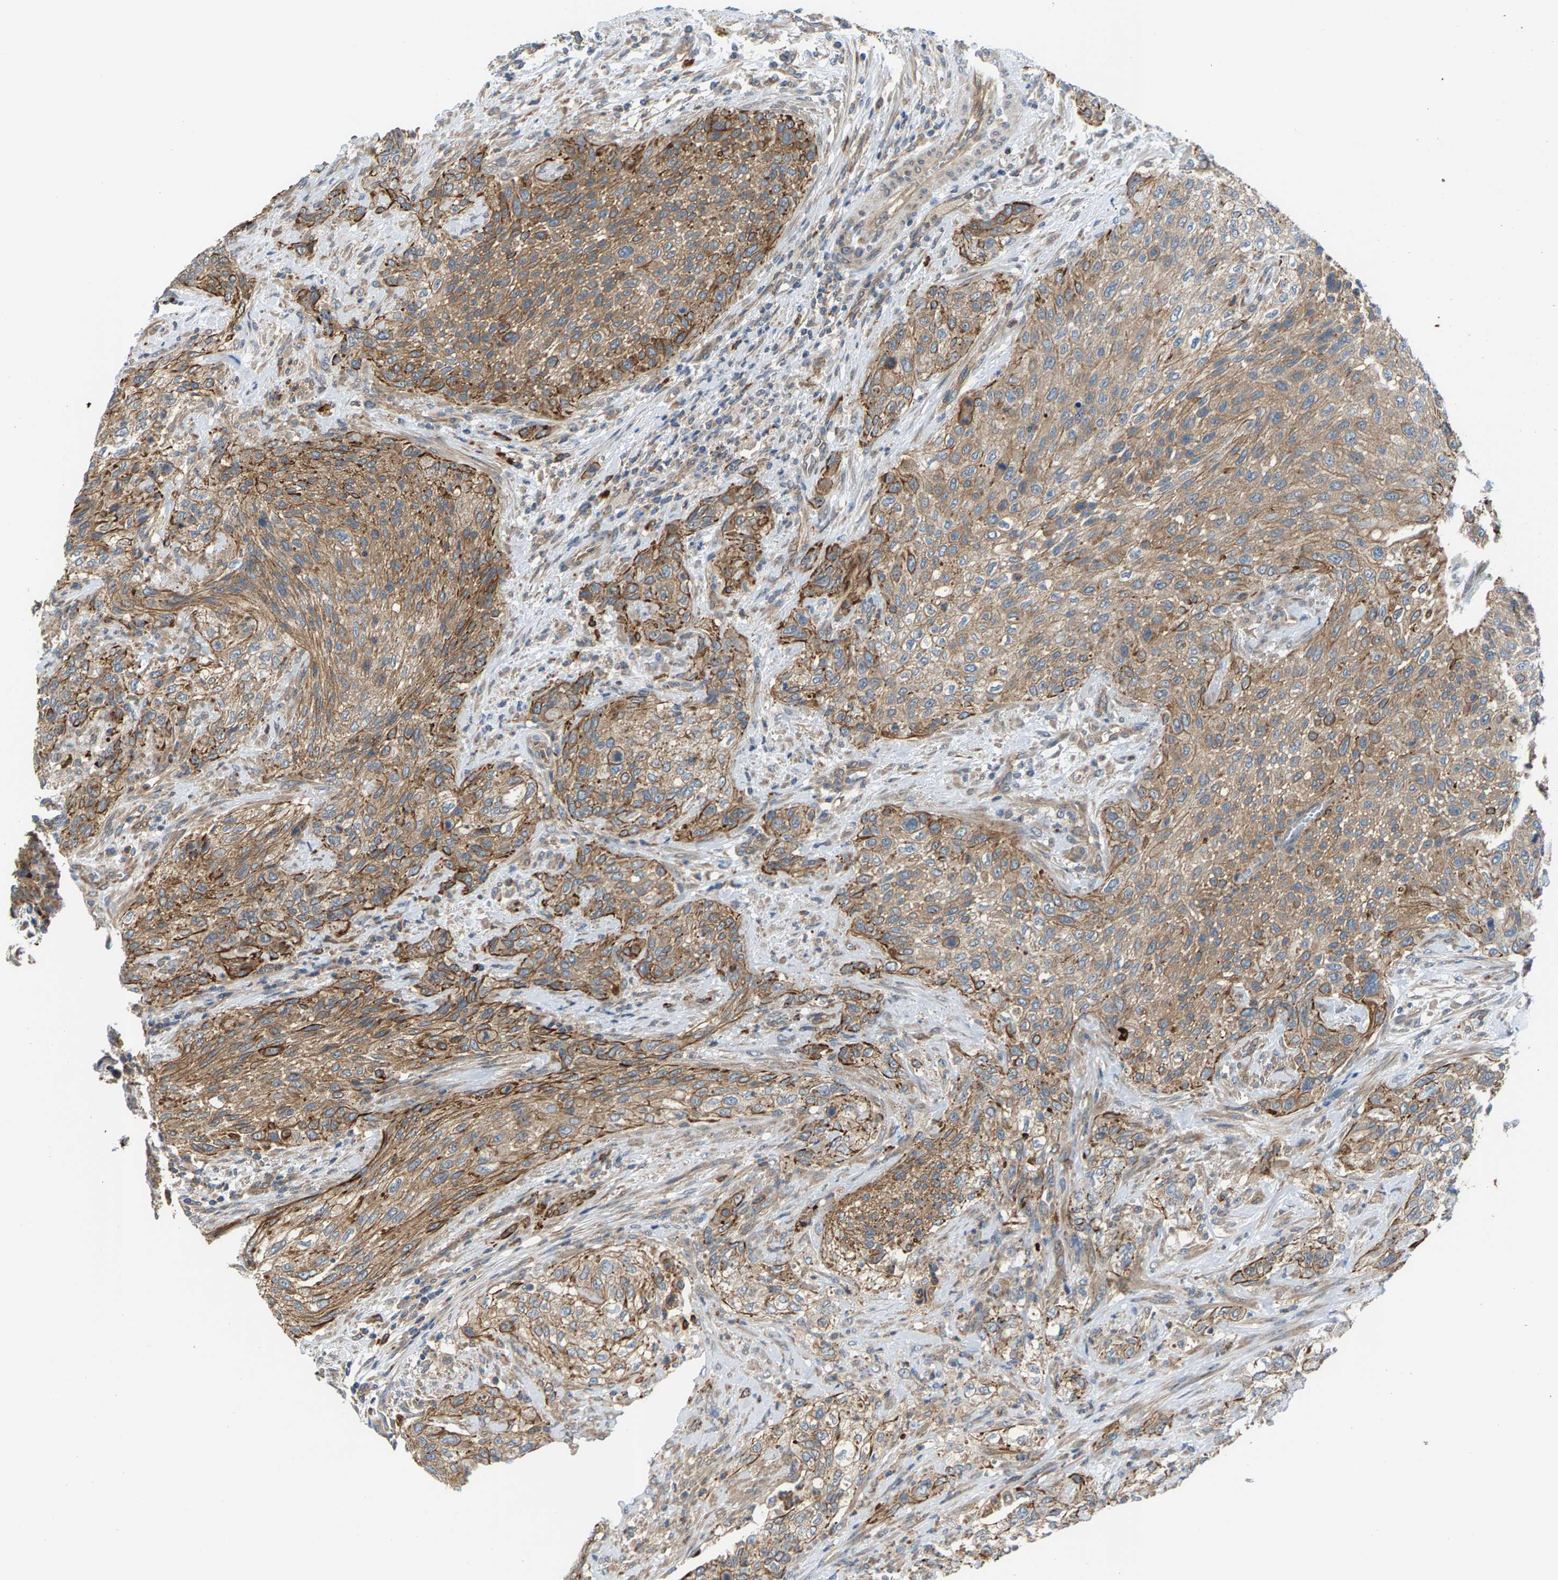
{"staining": {"intensity": "moderate", "quantity": ">75%", "location": "cytoplasmic/membranous"}, "tissue": "urothelial cancer", "cell_type": "Tumor cells", "image_type": "cancer", "snomed": [{"axis": "morphology", "description": "Urothelial carcinoma, Low grade"}, {"axis": "morphology", "description": "Urothelial carcinoma, High grade"}, {"axis": "topography", "description": "Urinary bladder"}], "caption": "Brown immunohistochemical staining in urothelial cancer shows moderate cytoplasmic/membranous staining in approximately >75% of tumor cells. The staining was performed using DAB, with brown indicating positive protein expression. Nuclei are stained blue with hematoxylin.", "gene": "PDCL", "patient": {"sex": "male", "age": 35}}